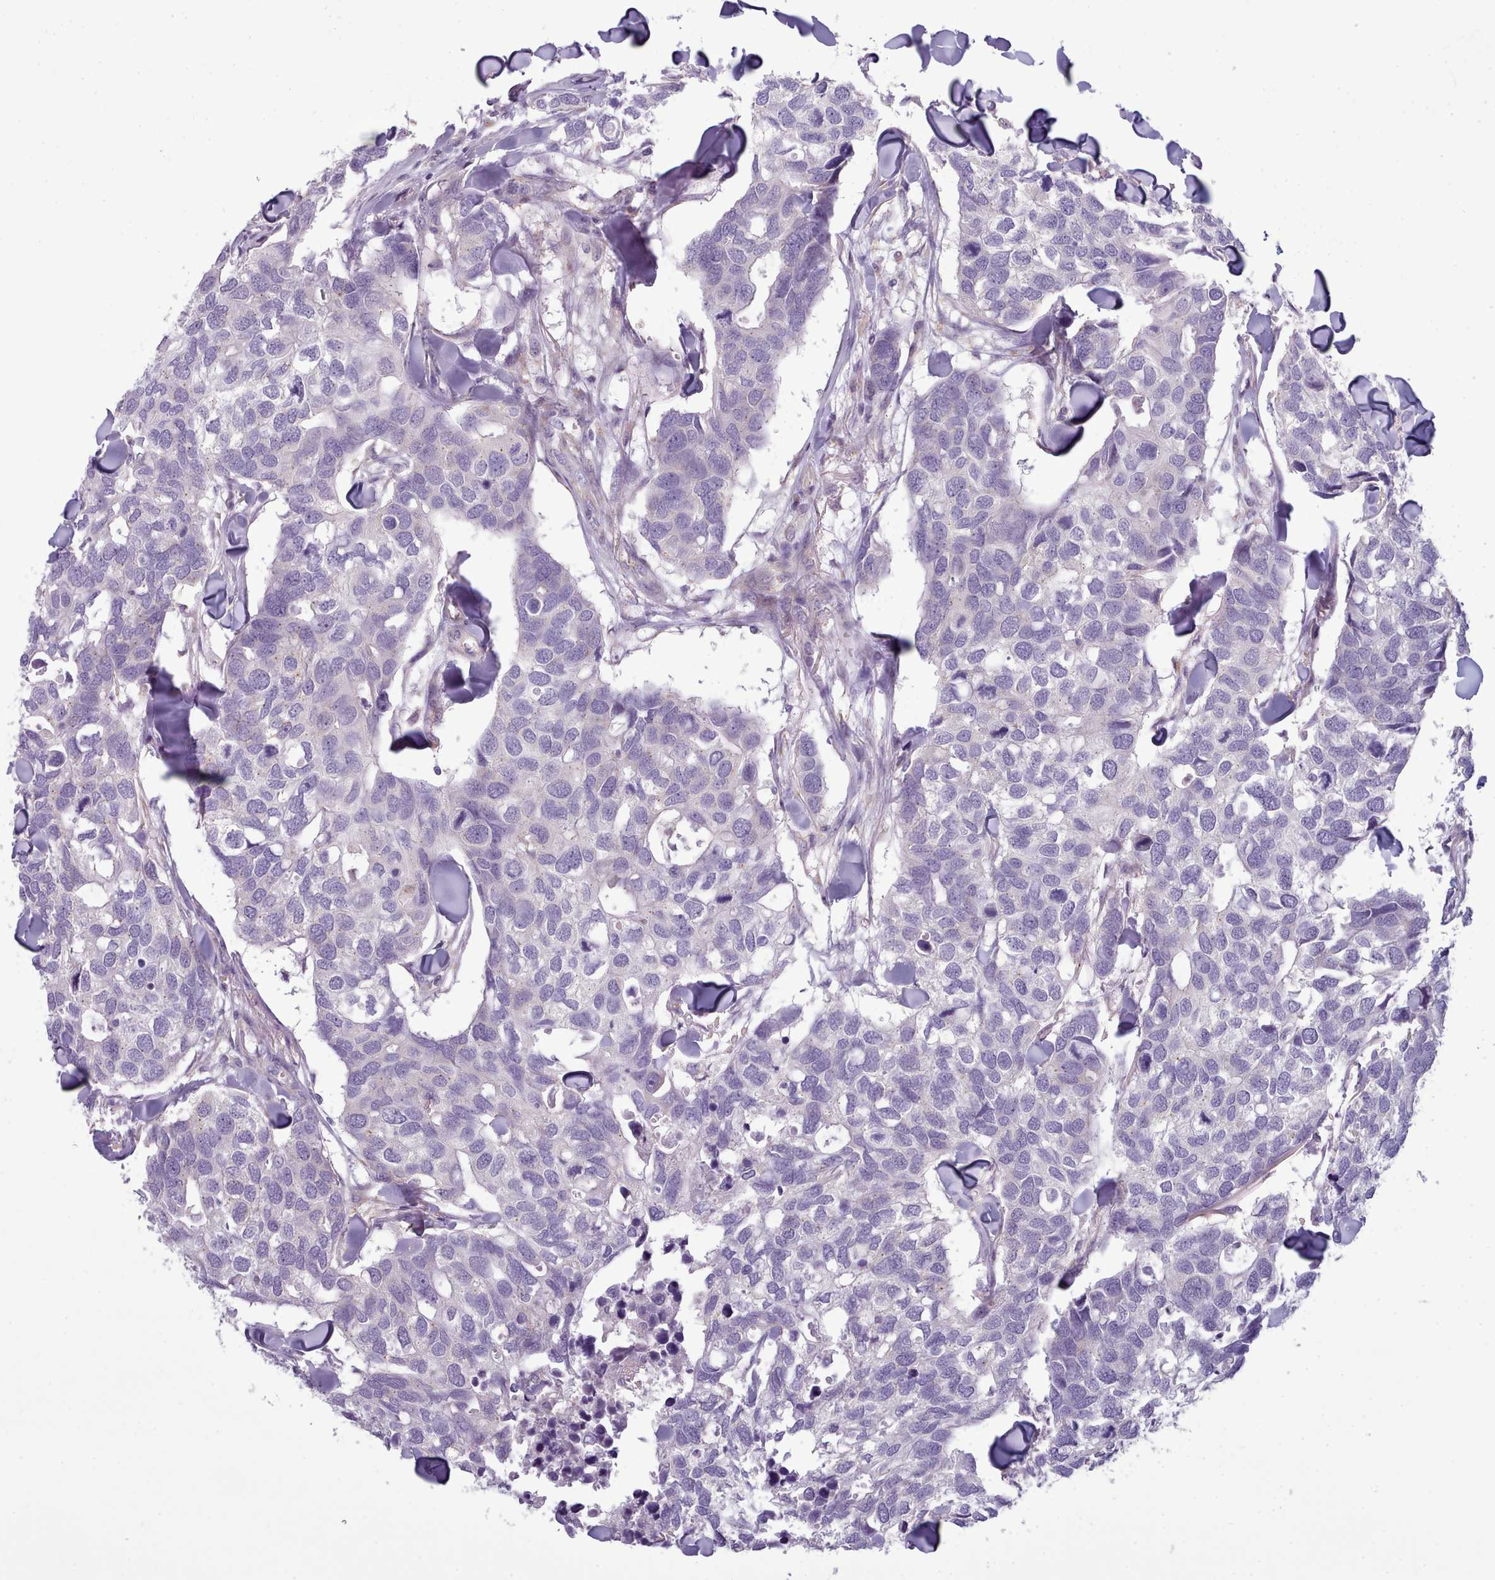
{"staining": {"intensity": "negative", "quantity": "none", "location": "none"}, "tissue": "breast cancer", "cell_type": "Tumor cells", "image_type": "cancer", "snomed": [{"axis": "morphology", "description": "Duct carcinoma"}, {"axis": "topography", "description": "Breast"}], "caption": "Tumor cells are negative for protein expression in human breast infiltrating ductal carcinoma. Brightfield microscopy of immunohistochemistry (IHC) stained with DAB (brown) and hematoxylin (blue), captured at high magnification.", "gene": "MYRFL", "patient": {"sex": "female", "age": 83}}